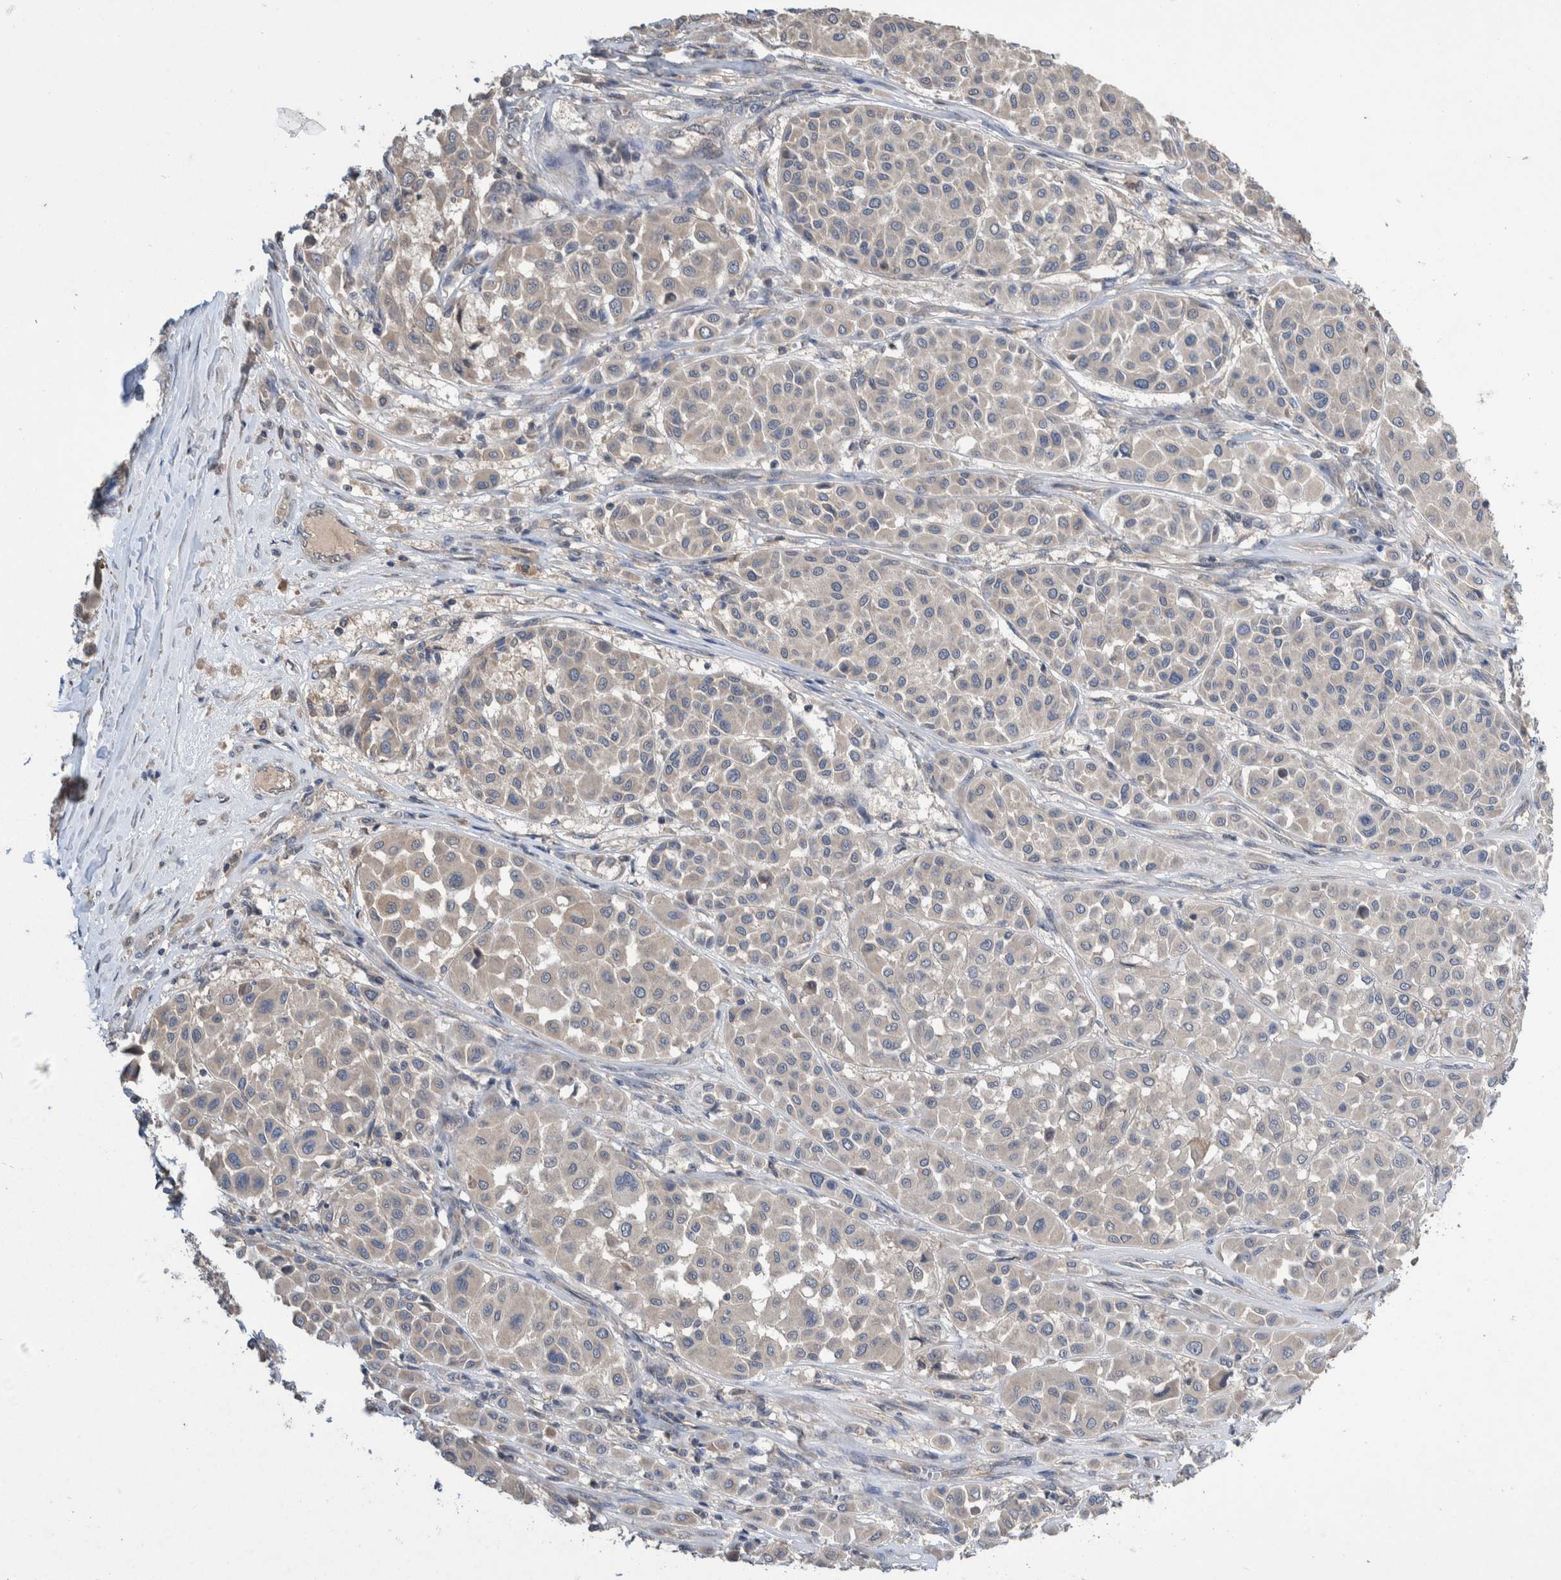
{"staining": {"intensity": "weak", "quantity": "<25%", "location": "cytoplasmic/membranous"}, "tissue": "melanoma", "cell_type": "Tumor cells", "image_type": "cancer", "snomed": [{"axis": "morphology", "description": "Malignant melanoma, Metastatic site"}, {"axis": "topography", "description": "Soft tissue"}], "caption": "The immunohistochemistry photomicrograph has no significant staining in tumor cells of melanoma tissue. (Stains: DAB (3,3'-diaminobenzidine) immunohistochemistry (IHC) with hematoxylin counter stain, Microscopy: brightfield microscopy at high magnification).", "gene": "PLPBP", "patient": {"sex": "male", "age": 41}}